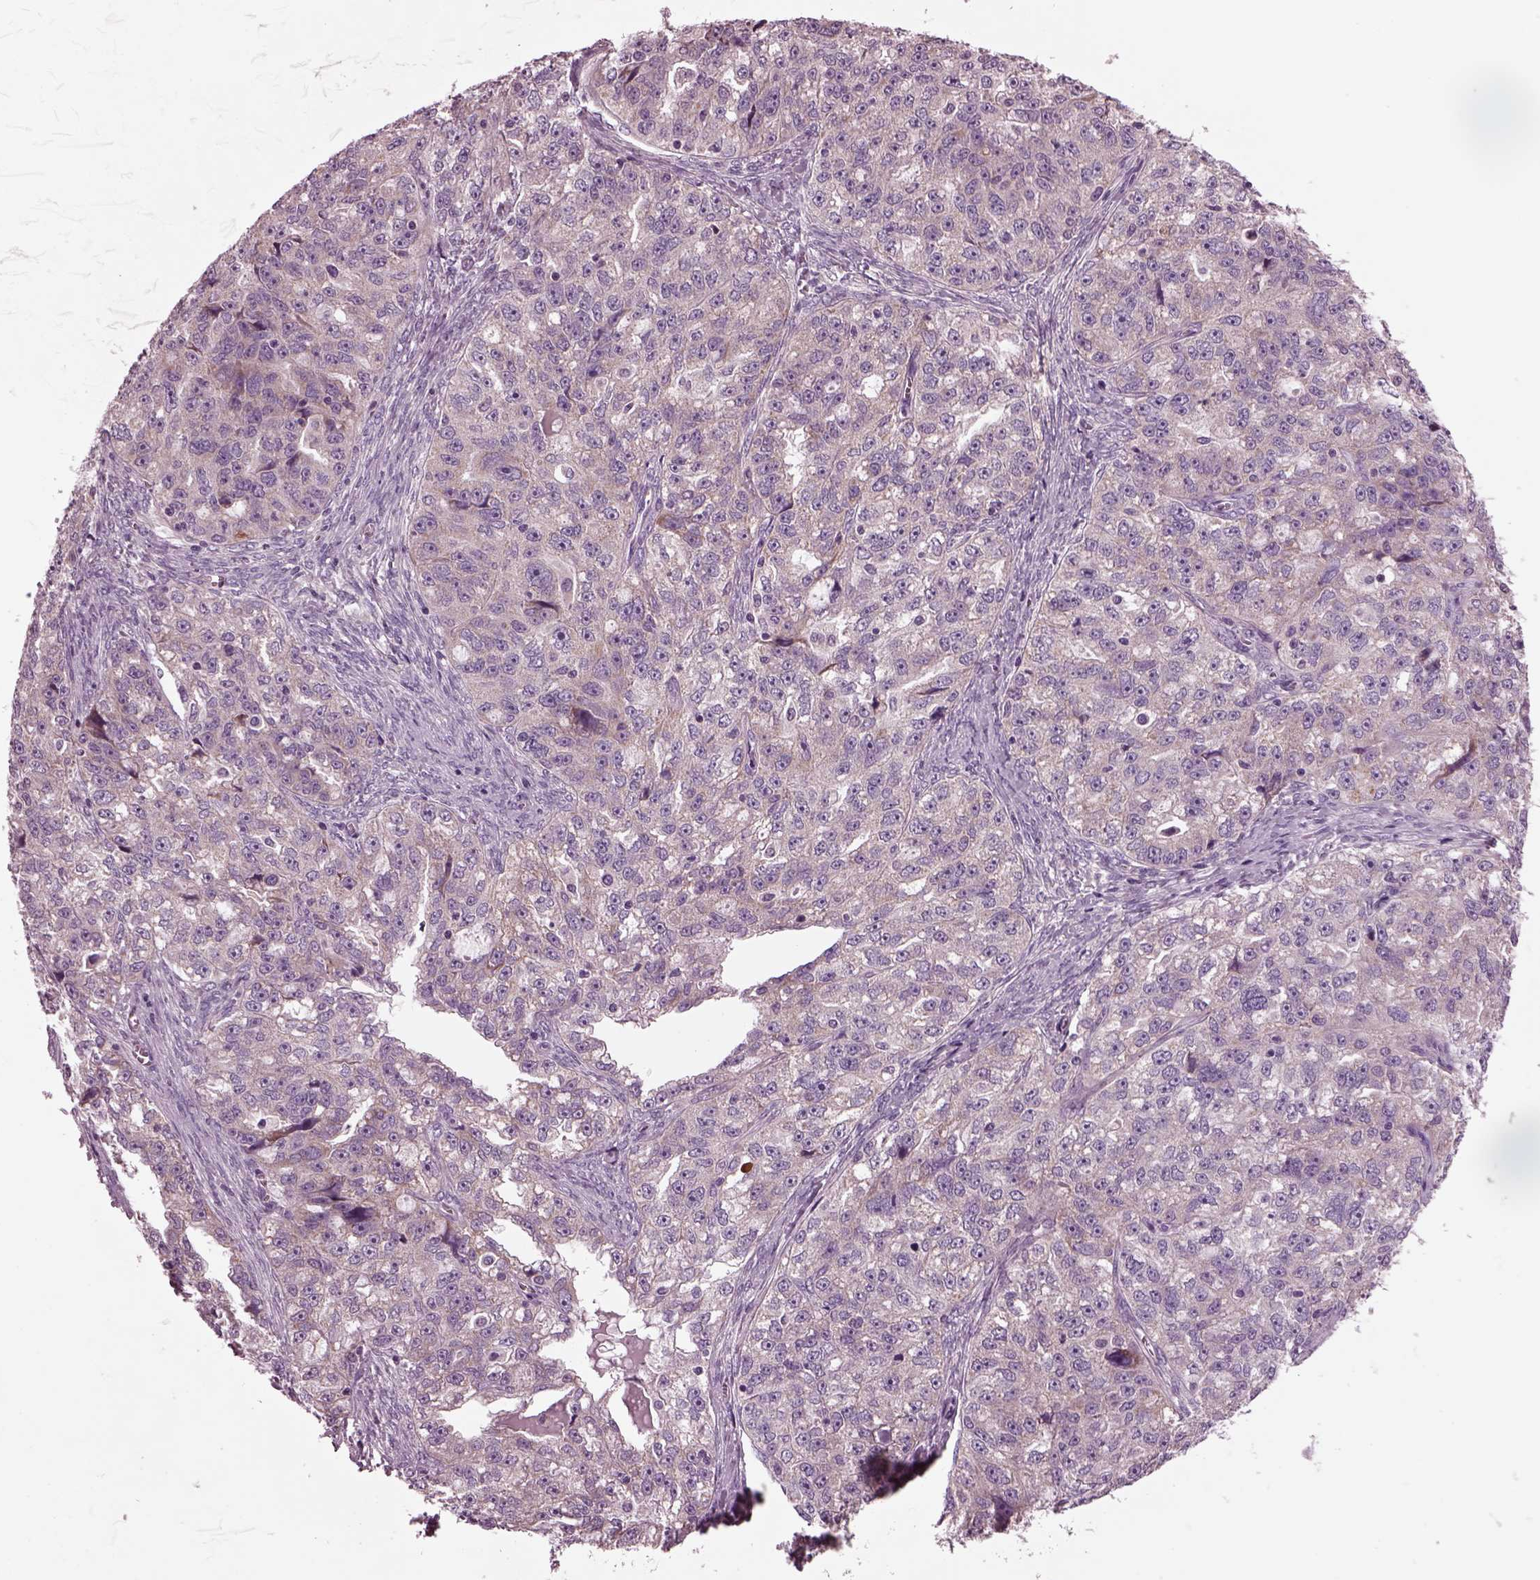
{"staining": {"intensity": "weak", "quantity": "25%-75%", "location": "cytoplasmic/membranous"}, "tissue": "ovarian cancer", "cell_type": "Tumor cells", "image_type": "cancer", "snomed": [{"axis": "morphology", "description": "Cystadenocarcinoma, serous, NOS"}, {"axis": "topography", "description": "Ovary"}], "caption": "Weak cytoplasmic/membranous staining for a protein is present in about 25%-75% of tumor cells of ovarian cancer (serous cystadenocarcinoma) using IHC.", "gene": "AP4M1", "patient": {"sex": "female", "age": 51}}